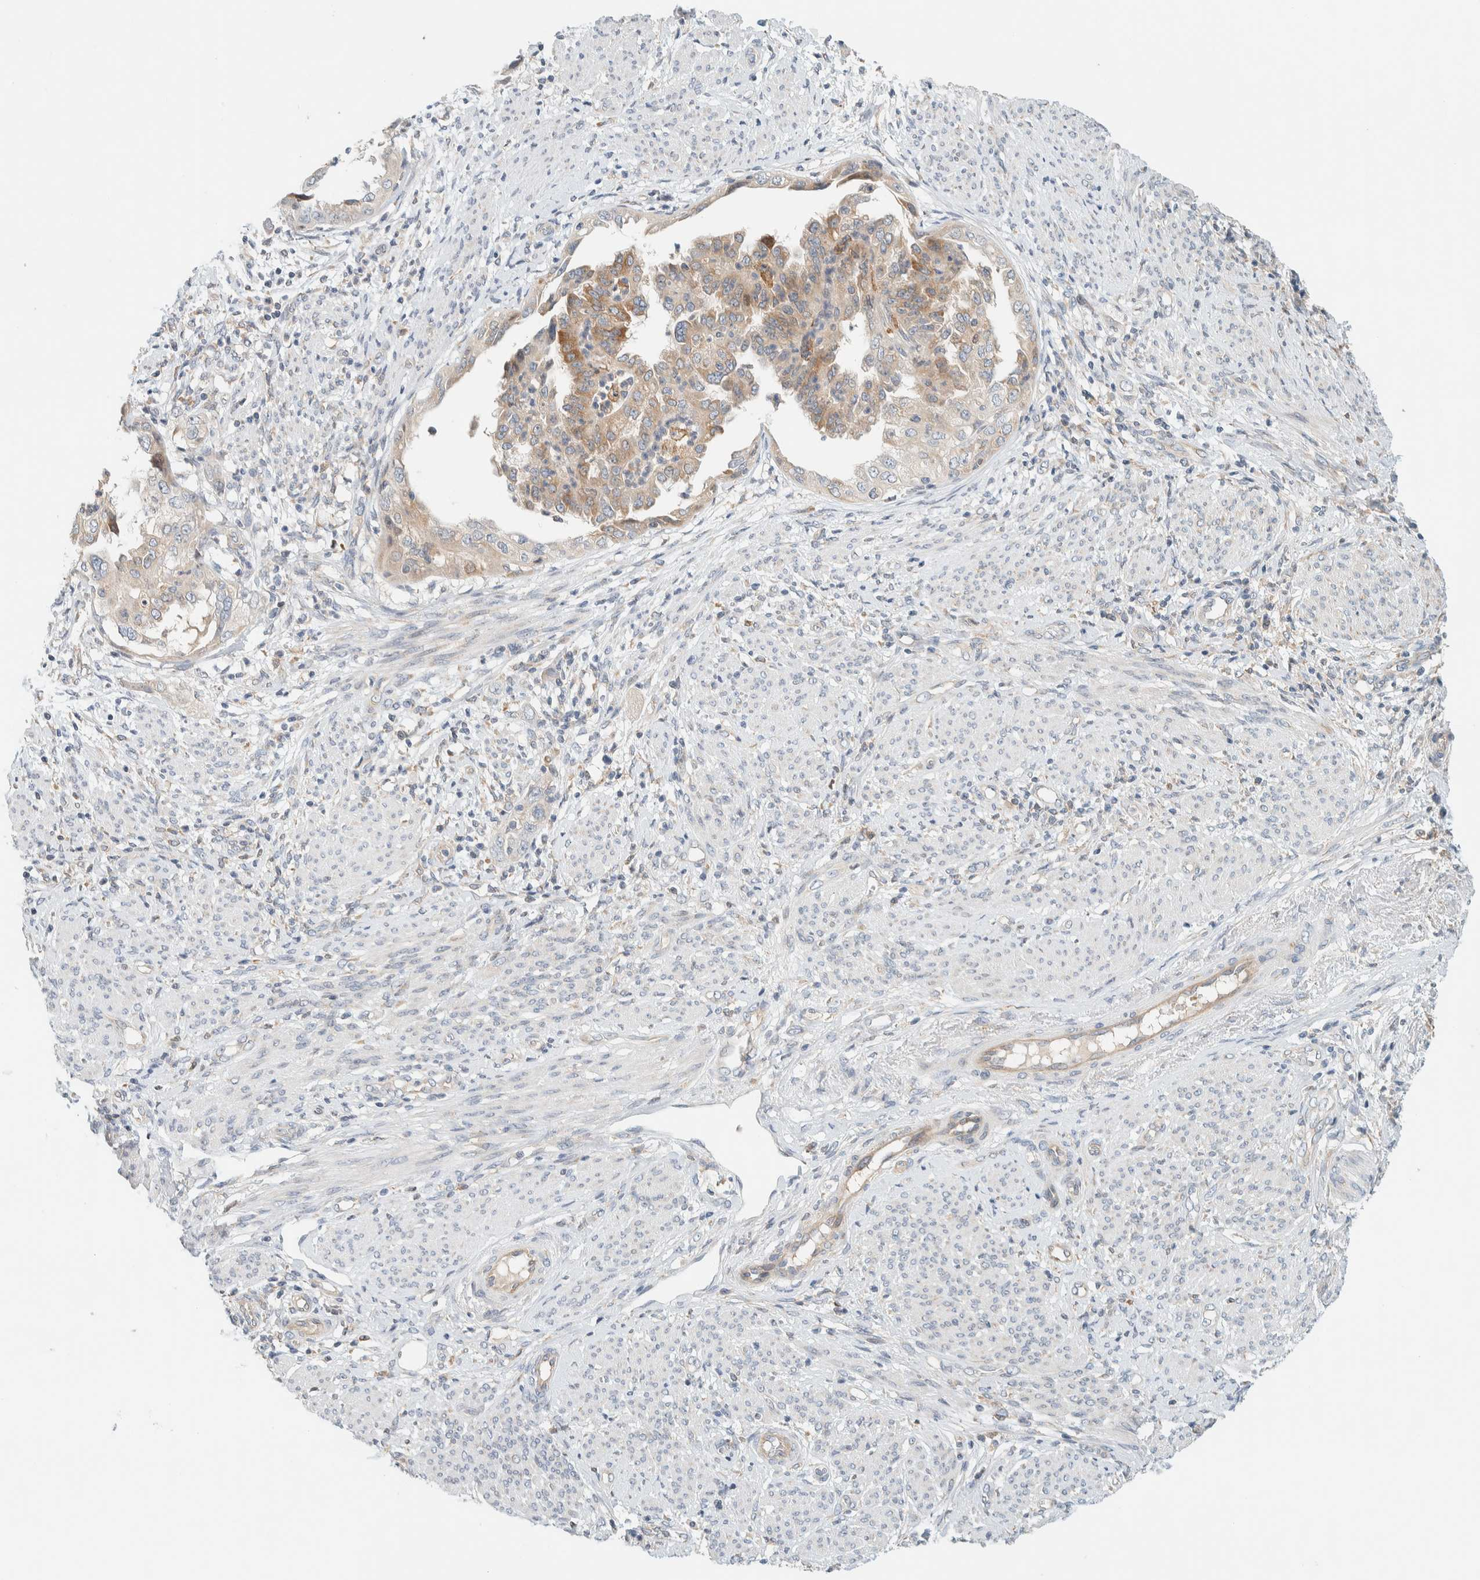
{"staining": {"intensity": "moderate", "quantity": "<25%", "location": "cytoplasmic/membranous"}, "tissue": "endometrial cancer", "cell_type": "Tumor cells", "image_type": "cancer", "snomed": [{"axis": "morphology", "description": "Adenocarcinoma, NOS"}, {"axis": "topography", "description": "Endometrium"}], "caption": "Immunohistochemical staining of human adenocarcinoma (endometrial) reveals moderate cytoplasmic/membranous protein positivity in approximately <25% of tumor cells. (DAB IHC, brown staining for protein, blue staining for nuclei).", "gene": "SUMF2", "patient": {"sex": "female", "age": 85}}